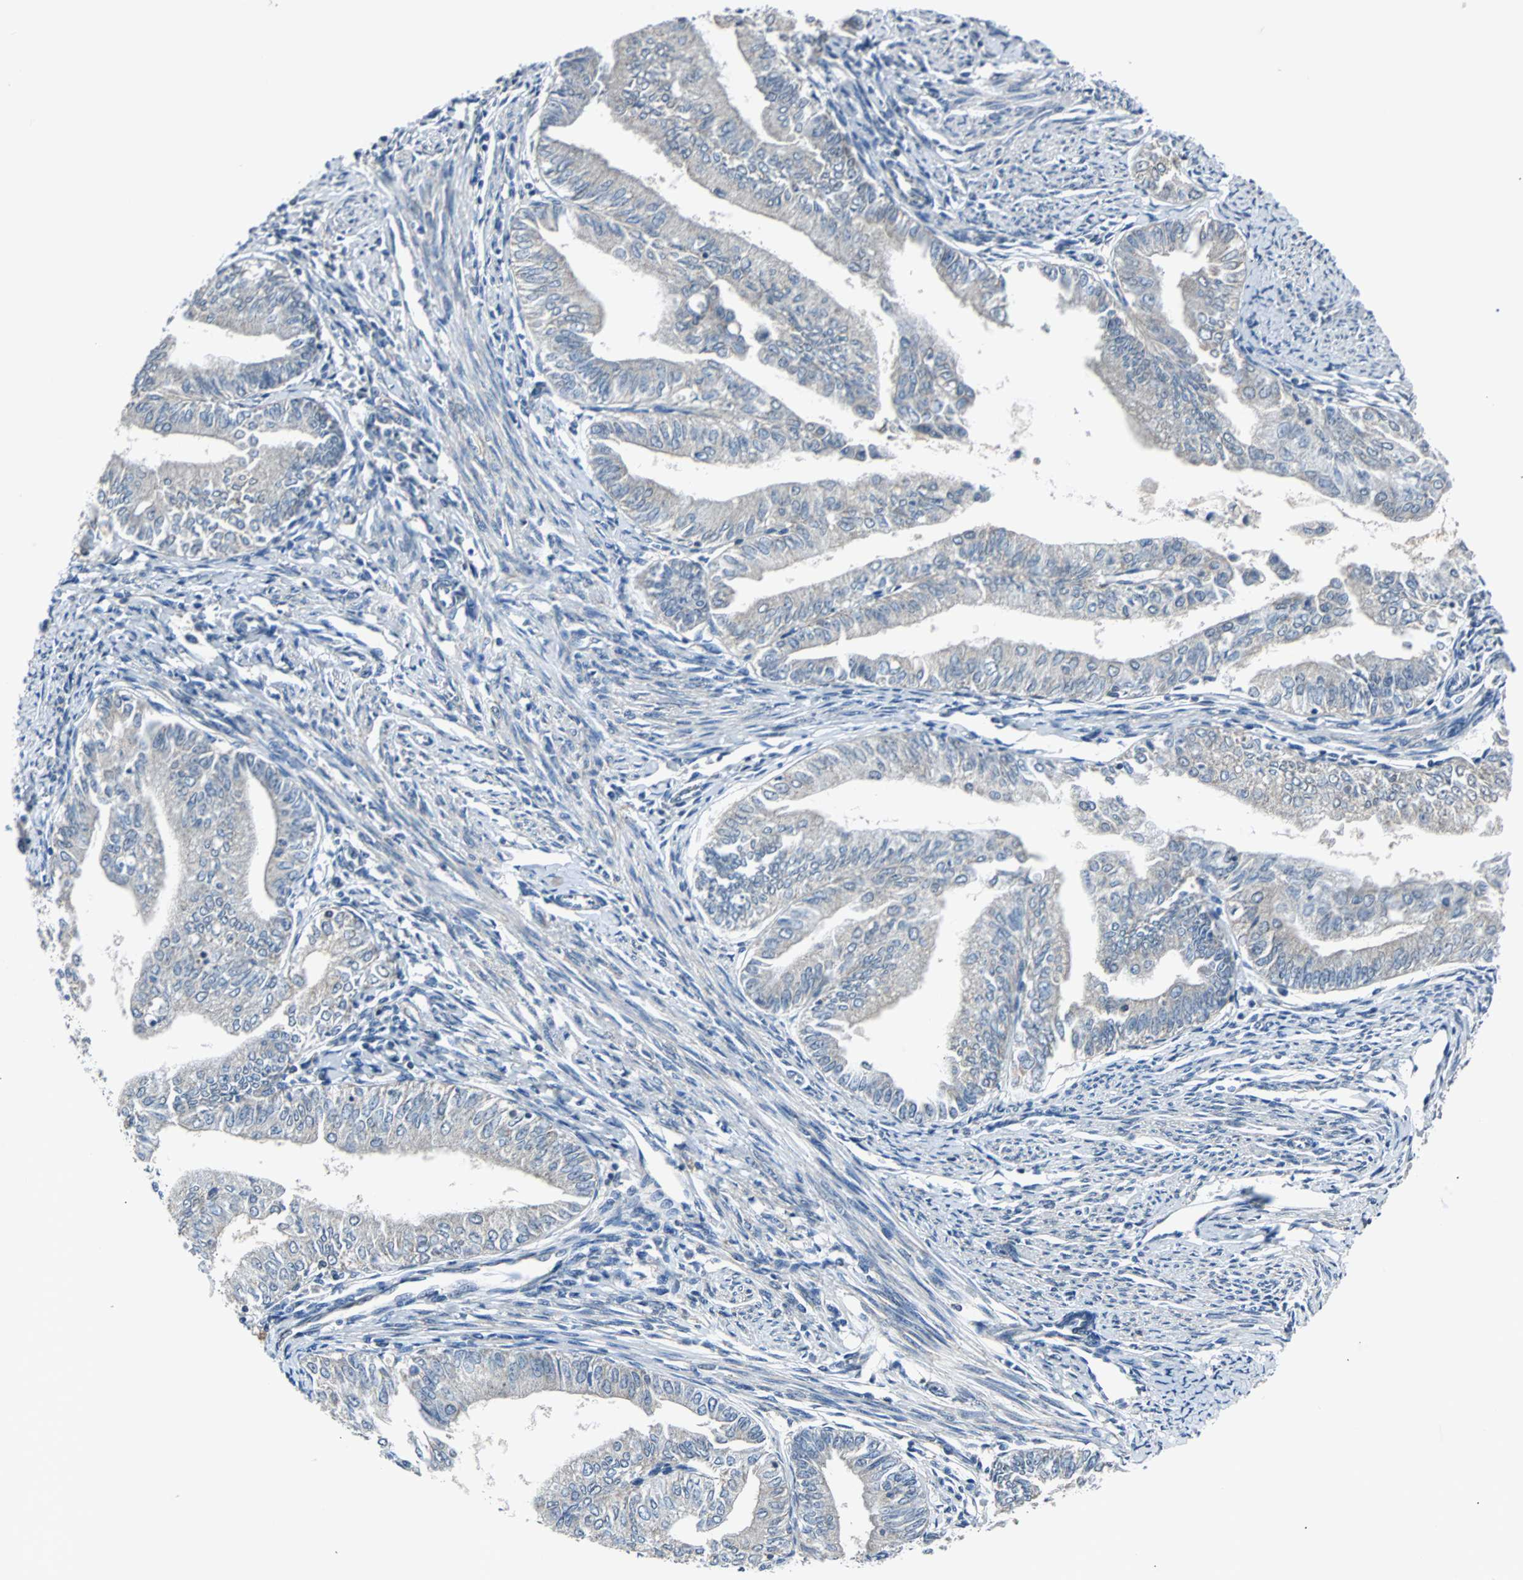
{"staining": {"intensity": "negative", "quantity": "none", "location": "none"}, "tissue": "endometrial cancer", "cell_type": "Tumor cells", "image_type": "cancer", "snomed": [{"axis": "morphology", "description": "Adenocarcinoma, NOS"}, {"axis": "topography", "description": "Endometrium"}], "caption": "Micrograph shows no significant protein positivity in tumor cells of endometrial cancer (adenocarcinoma).", "gene": "ZHX2", "patient": {"sex": "female", "age": 66}}